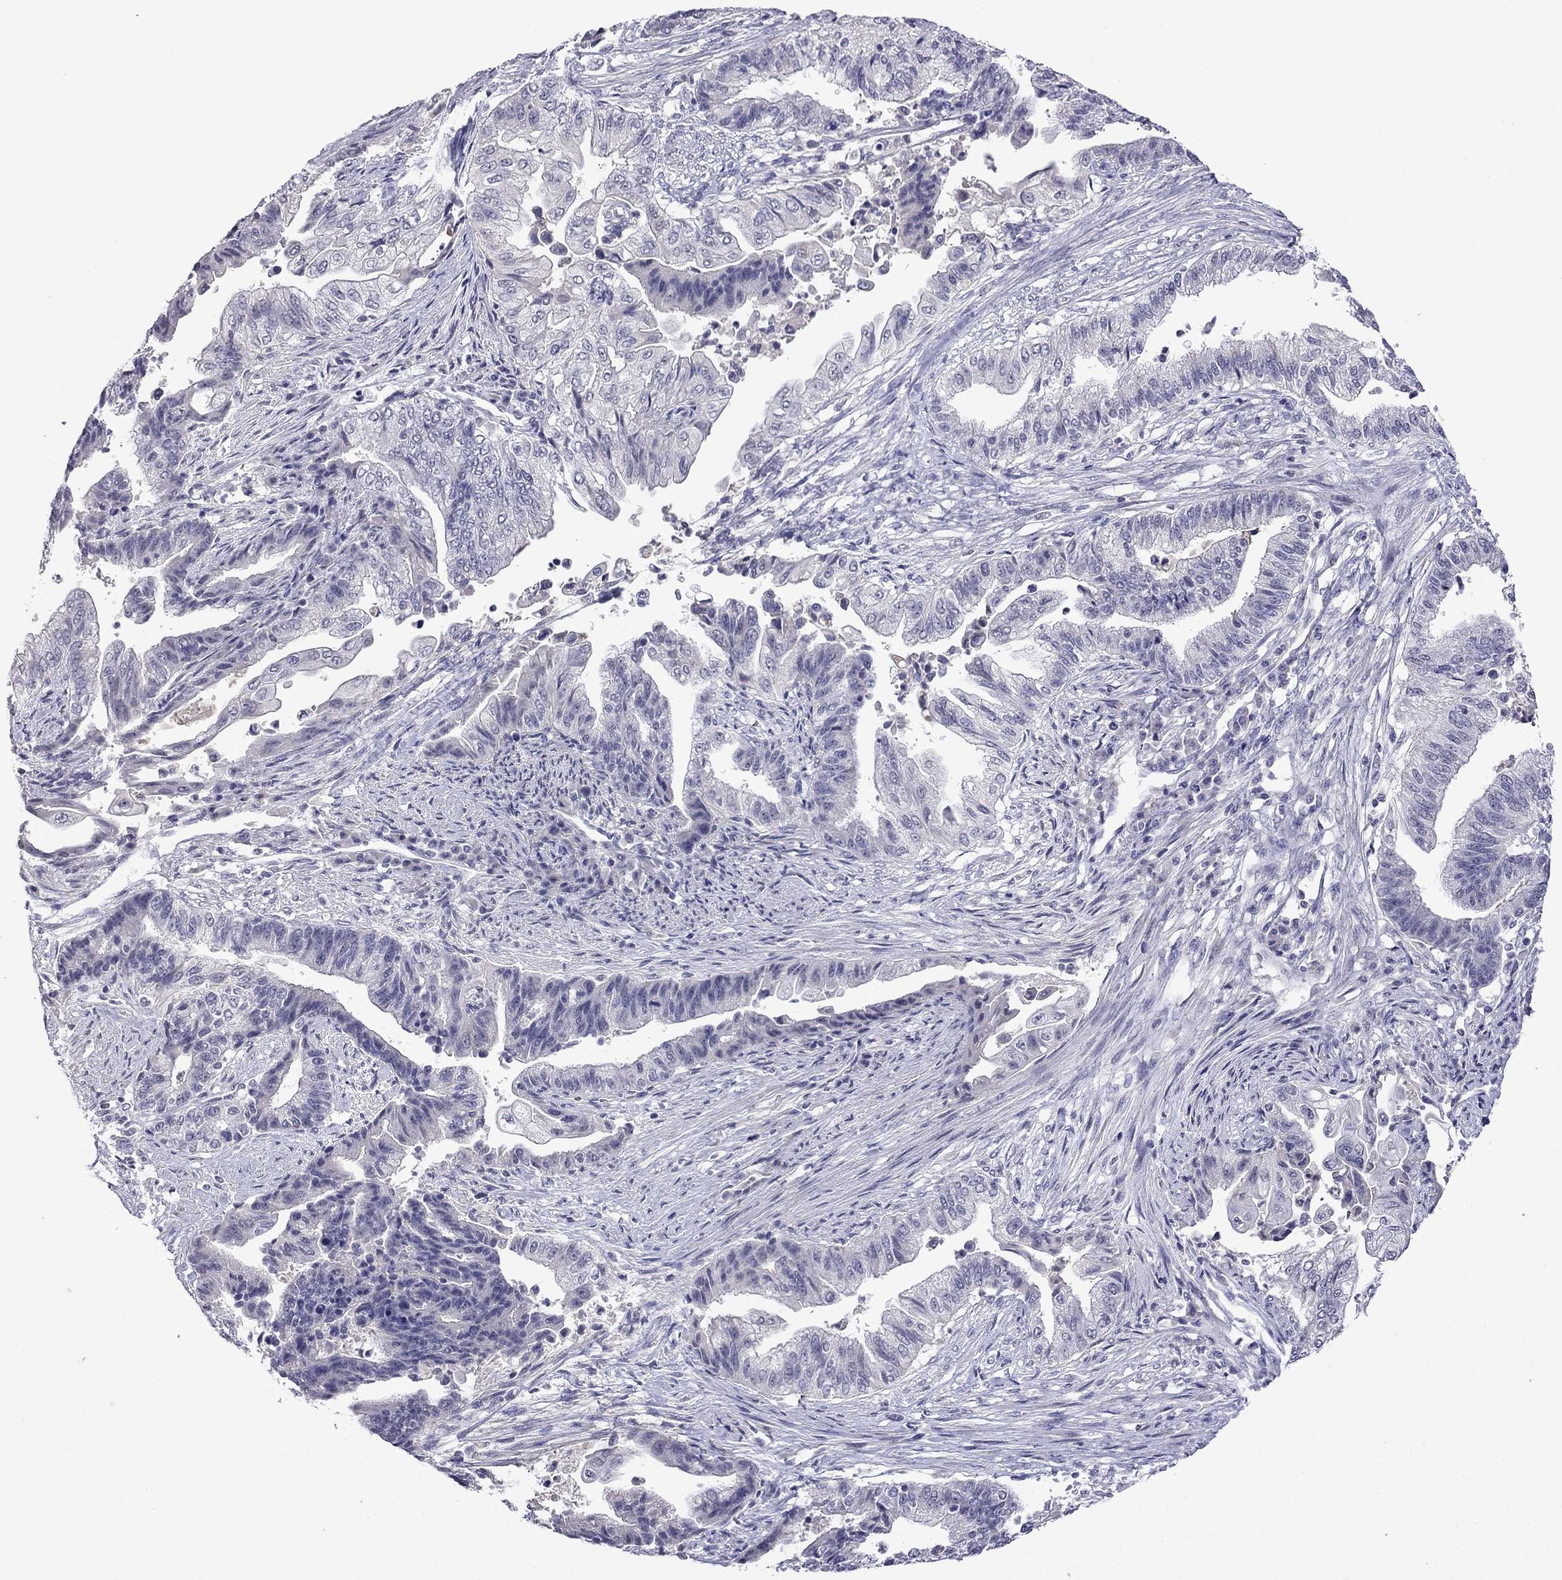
{"staining": {"intensity": "negative", "quantity": "none", "location": "none"}, "tissue": "endometrial cancer", "cell_type": "Tumor cells", "image_type": "cancer", "snomed": [{"axis": "morphology", "description": "Adenocarcinoma, NOS"}, {"axis": "topography", "description": "Uterus"}, {"axis": "topography", "description": "Endometrium"}], "caption": "DAB (3,3'-diaminobenzidine) immunohistochemical staining of endometrial cancer exhibits no significant staining in tumor cells.", "gene": "STAR", "patient": {"sex": "female", "age": 54}}